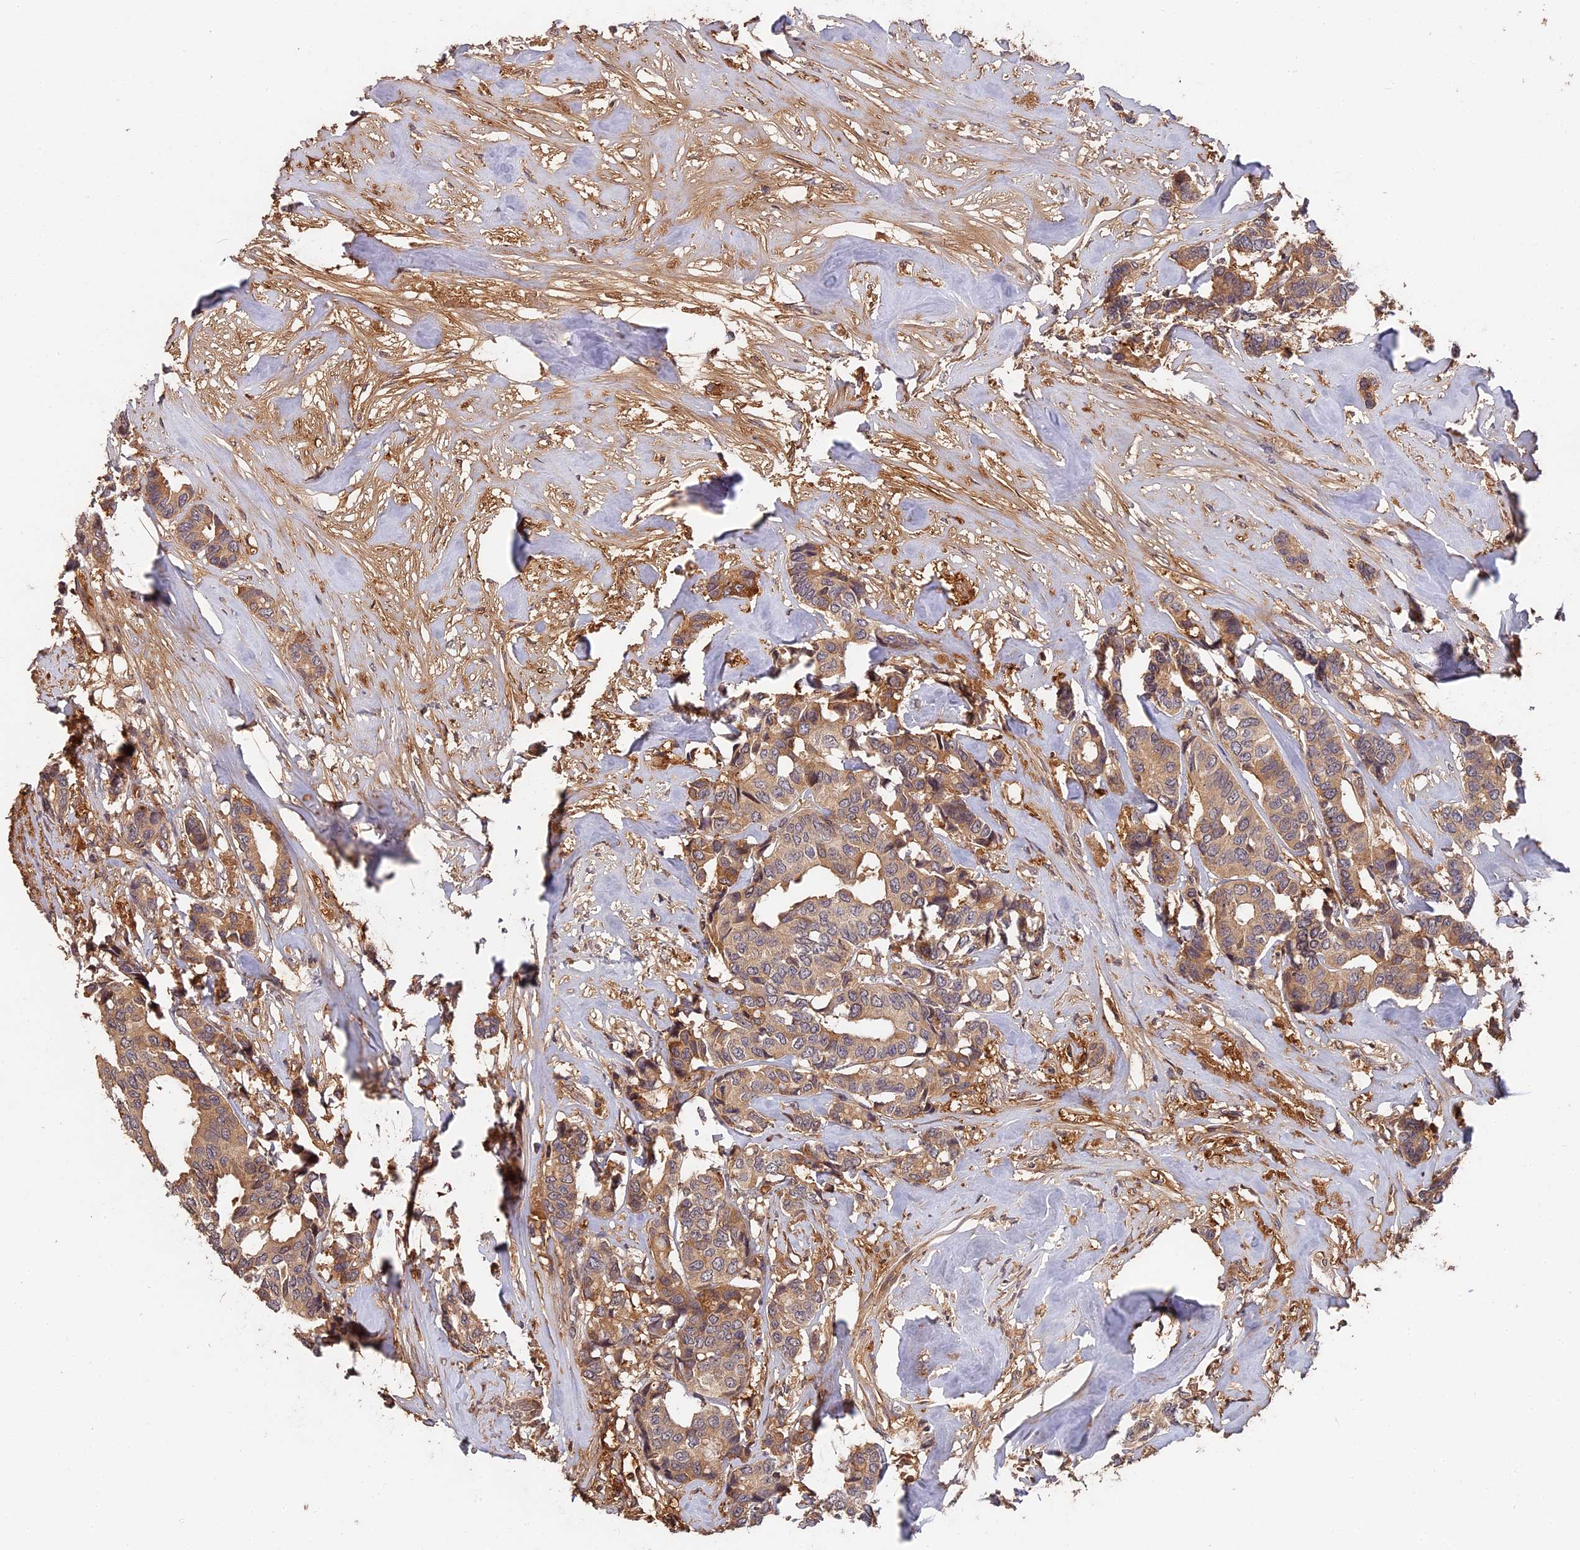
{"staining": {"intensity": "weak", "quantity": ">75%", "location": "cytoplasmic/membranous"}, "tissue": "breast cancer", "cell_type": "Tumor cells", "image_type": "cancer", "snomed": [{"axis": "morphology", "description": "Duct carcinoma"}, {"axis": "topography", "description": "Breast"}], "caption": "Breast invasive ductal carcinoma tissue reveals weak cytoplasmic/membranous expression in about >75% of tumor cells", "gene": "ITIH1", "patient": {"sex": "female", "age": 87}}